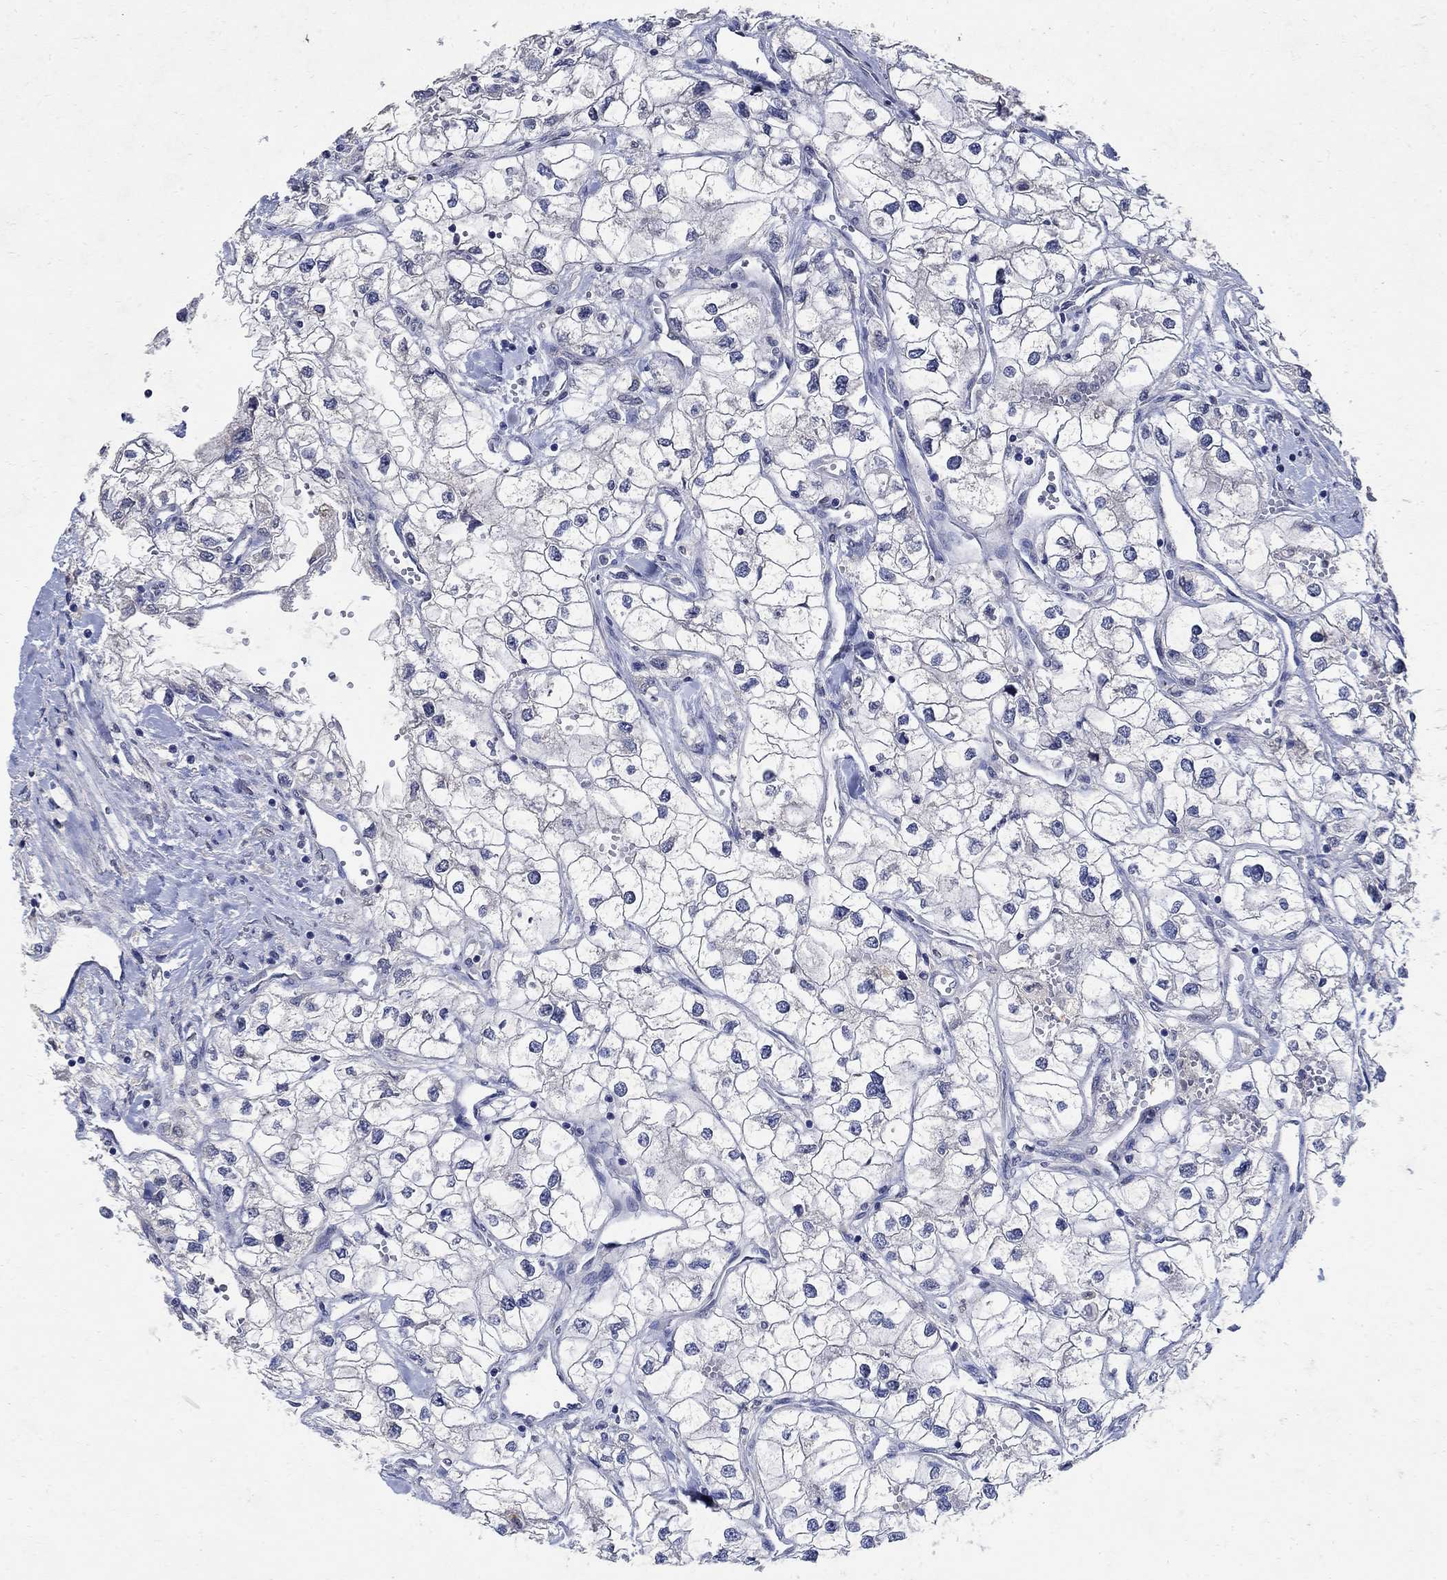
{"staining": {"intensity": "negative", "quantity": "none", "location": "none"}, "tissue": "renal cancer", "cell_type": "Tumor cells", "image_type": "cancer", "snomed": [{"axis": "morphology", "description": "Adenocarcinoma, NOS"}, {"axis": "topography", "description": "Kidney"}], "caption": "Immunohistochemistry (IHC) of human renal cancer shows no positivity in tumor cells. Brightfield microscopy of IHC stained with DAB (brown) and hematoxylin (blue), captured at high magnification.", "gene": "TMEM169", "patient": {"sex": "male", "age": 59}}